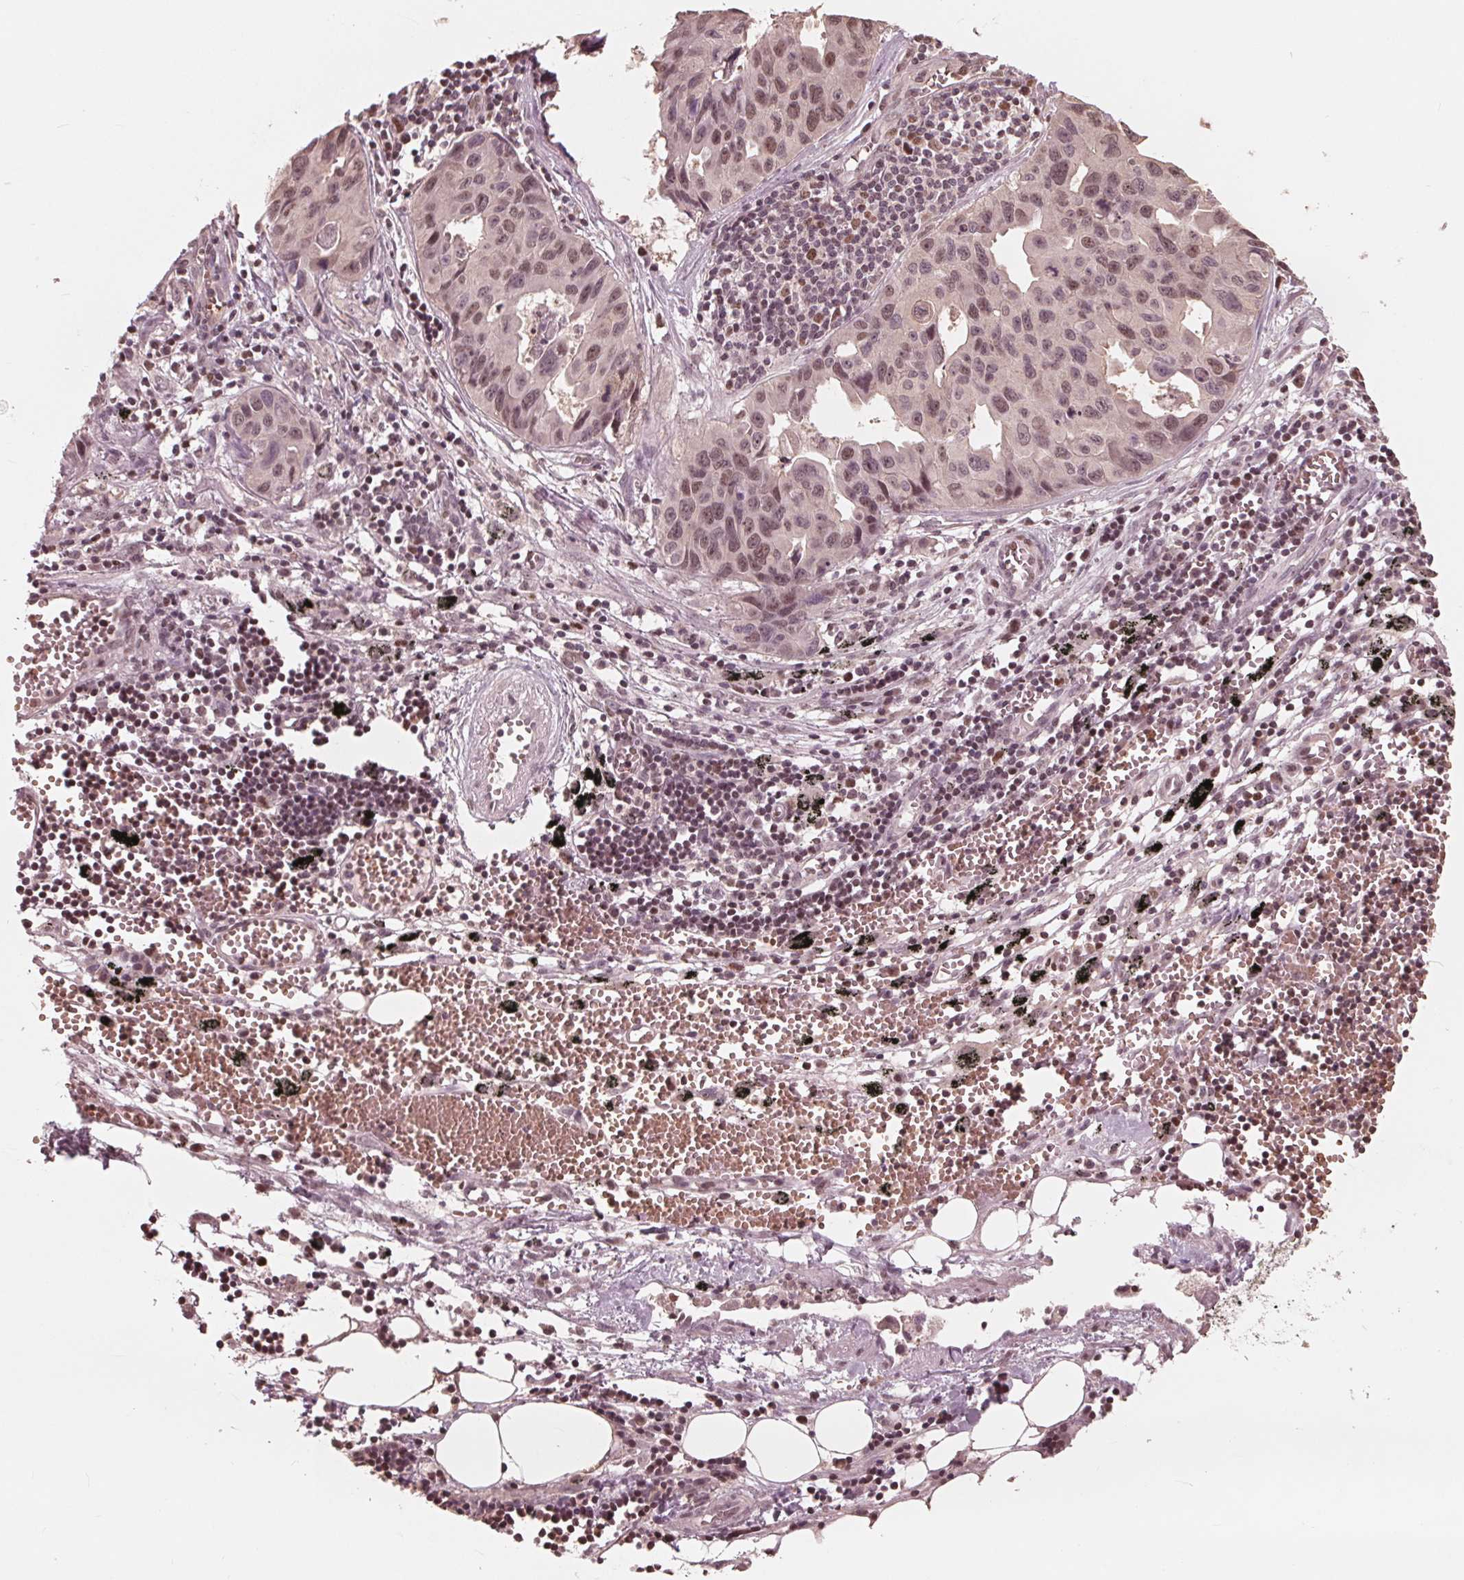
{"staining": {"intensity": "weak", "quantity": "25%-75%", "location": "nuclear"}, "tissue": "lung cancer", "cell_type": "Tumor cells", "image_type": "cancer", "snomed": [{"axis": "morphology", "description": "Adenocarcinoma, NOS"}, {"axis": "topography", "description": "Lymph node"}, {"axis": "topography", "description": "Lung"}], "caption": "Immunohistochemistry (IHC) photomicrograph of human adenocarcinoma (lung) stained for a protein (brown), which displays low levels of weak nuclear staining in approximately 25%-75% of tumor cells.", "gene": "HIRIP3", "patient": {"sex": "male", "age": 64}}